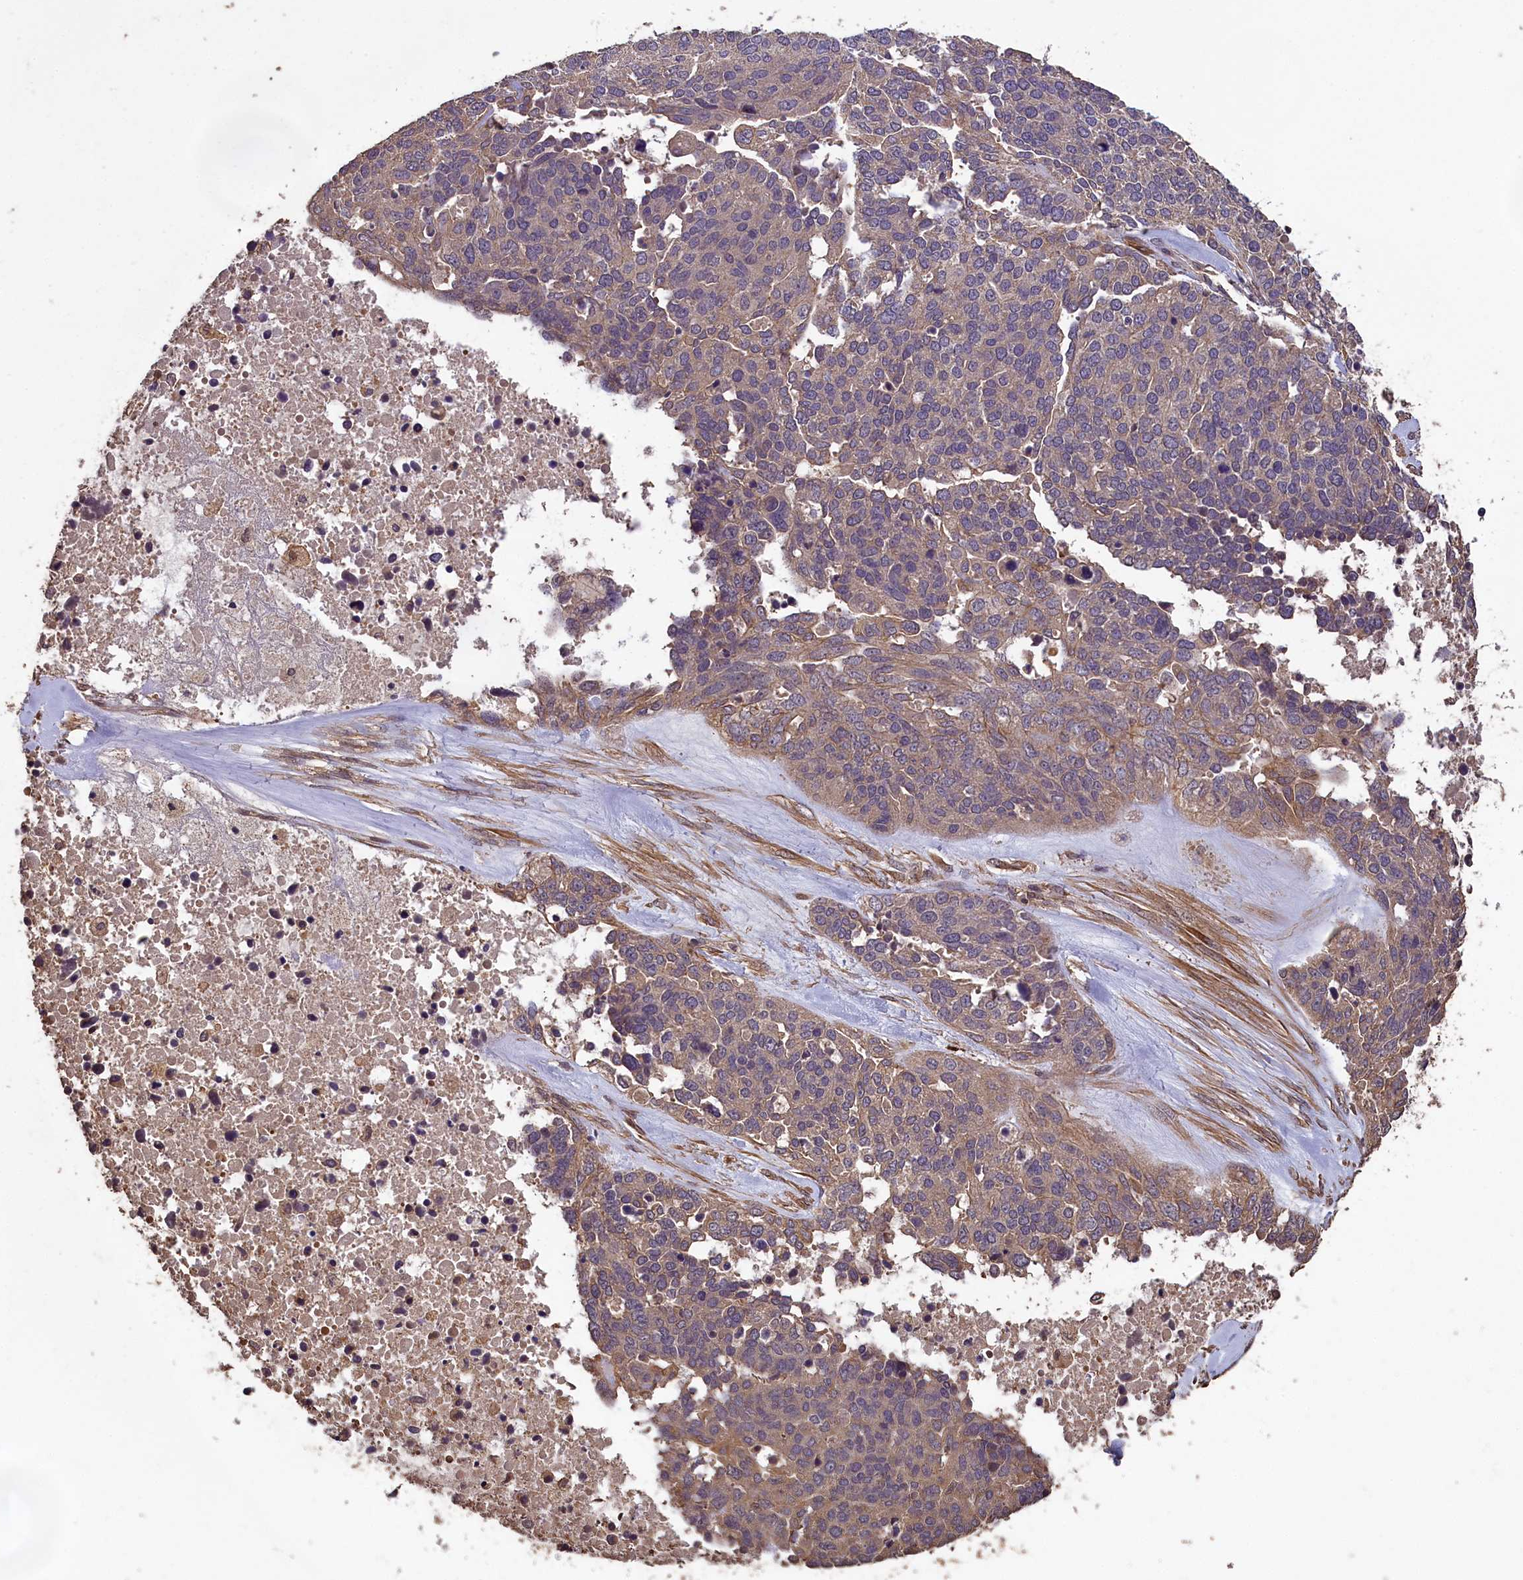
{"staining": {"intensity": "weak", "quantity": "25%-75%", "location": "cytoplasmic/membranous"}, "tissue": "ovarian cancer", "cell_type": "Tumor cells", "image_type": "cancer", "snomed": [{"axis": "morphology", "description": "Cystadenocarcinoma, serous, NOS"}, {"axis": "topography", "description": "Ovary"}], "caption": "Ovarian cancer stained with a brown dye displays weak cytoplasmic/membranous positive expression in approximately 25%-75% of tumor cells.", "gene": "CHD9", "patient": {"sex": "female", "age": 44}}